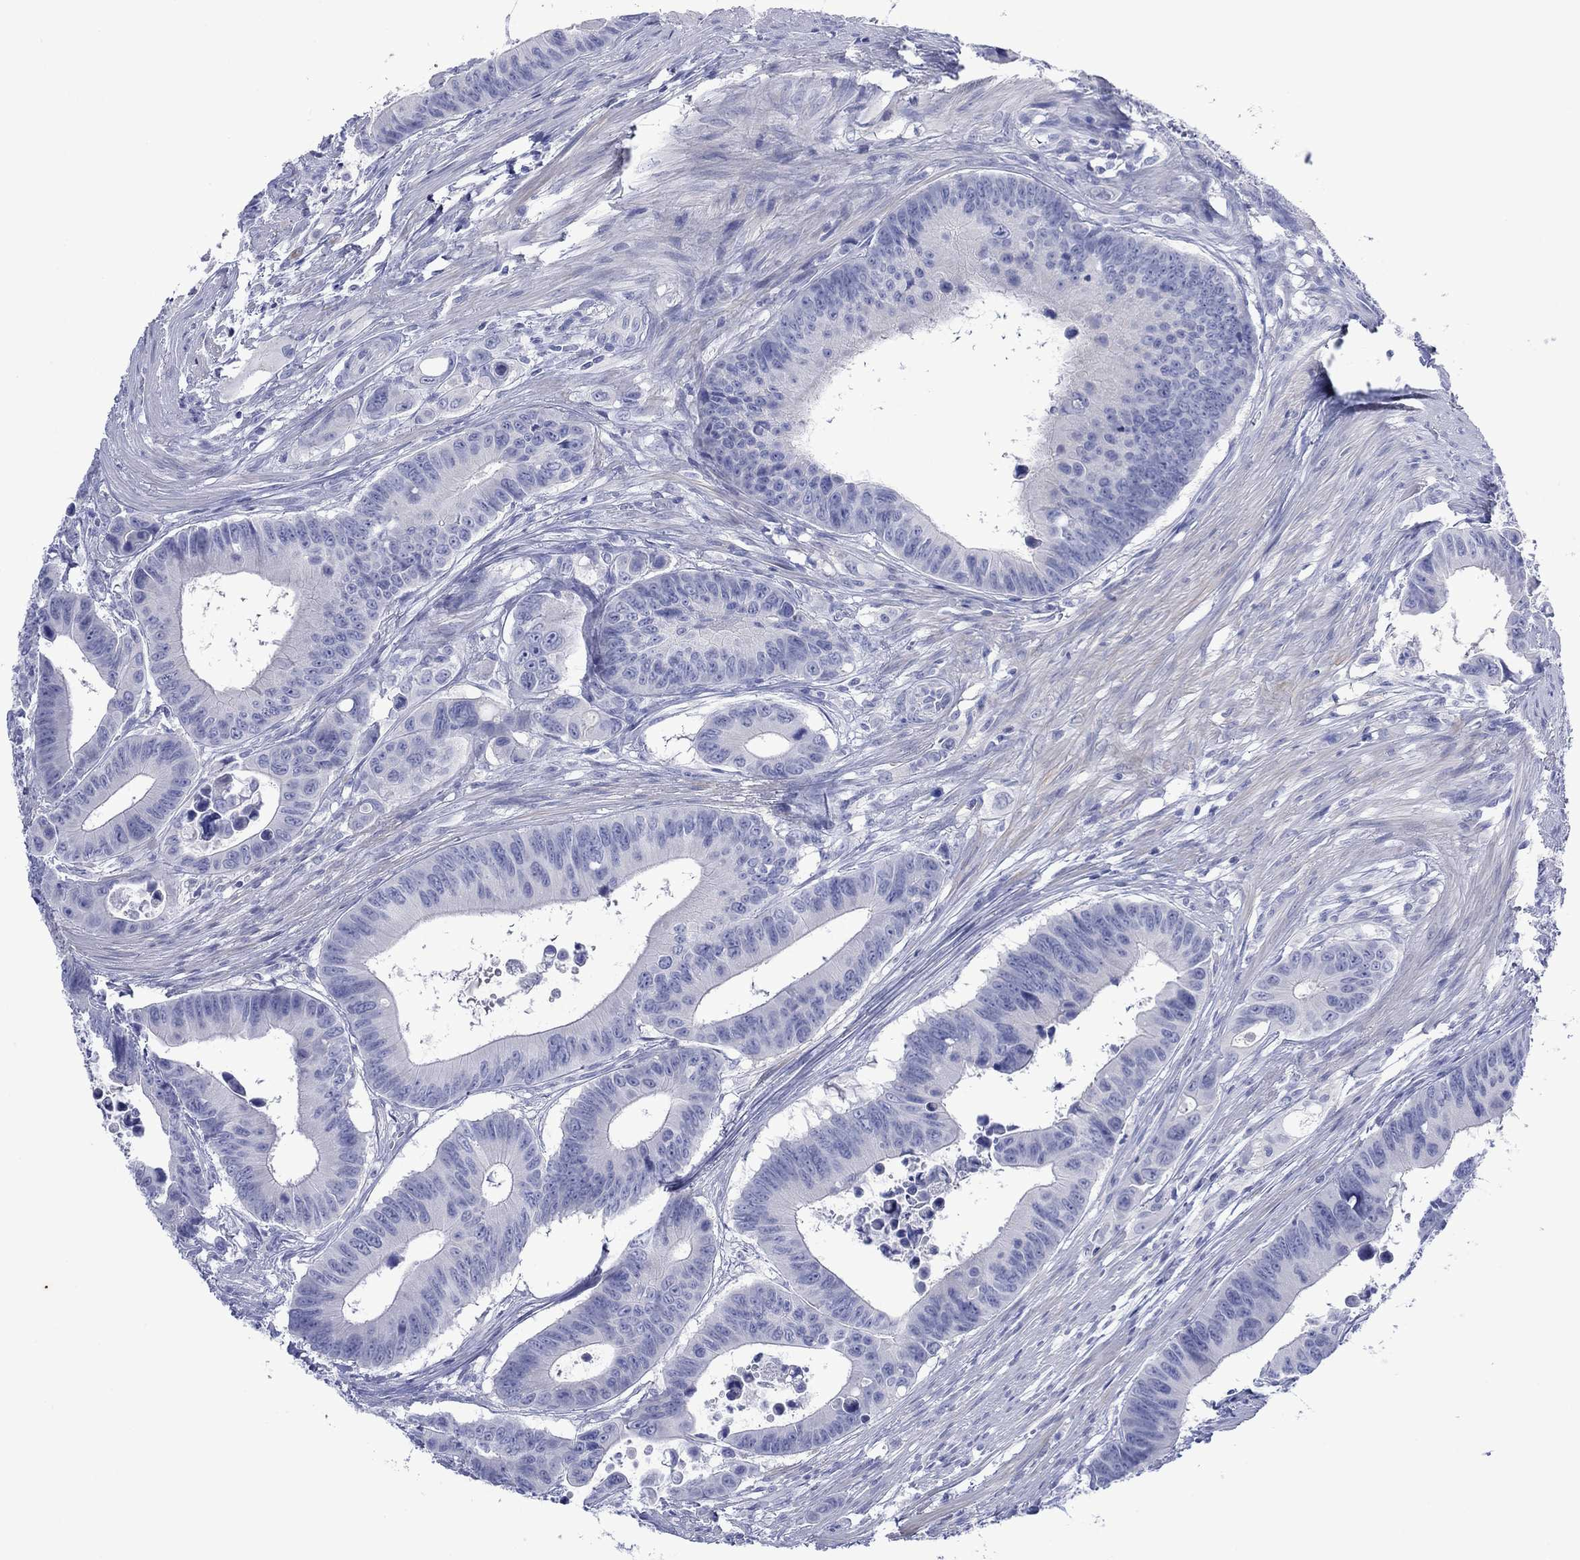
{"staining": {"intensity": "negative", "quantity": "none", "location": "none"}, "tissue": "colorectal cancer", "cell_type": "Tumor cells", "image_type": "cancer", "snomed": [{"axis": "morphology", "description": "Adenocarcinoma, NOS"}, {"axis": "topography", "description": "Colon"}], "caption": "Immunohistochemistry (IHC) image of human adenocarcinoma (colorectal) stained for a protein (brown), which demonstrates no staining in tumor cells.", "gene": "MLANA", "patient": {"sex": "female", "age": 87}}